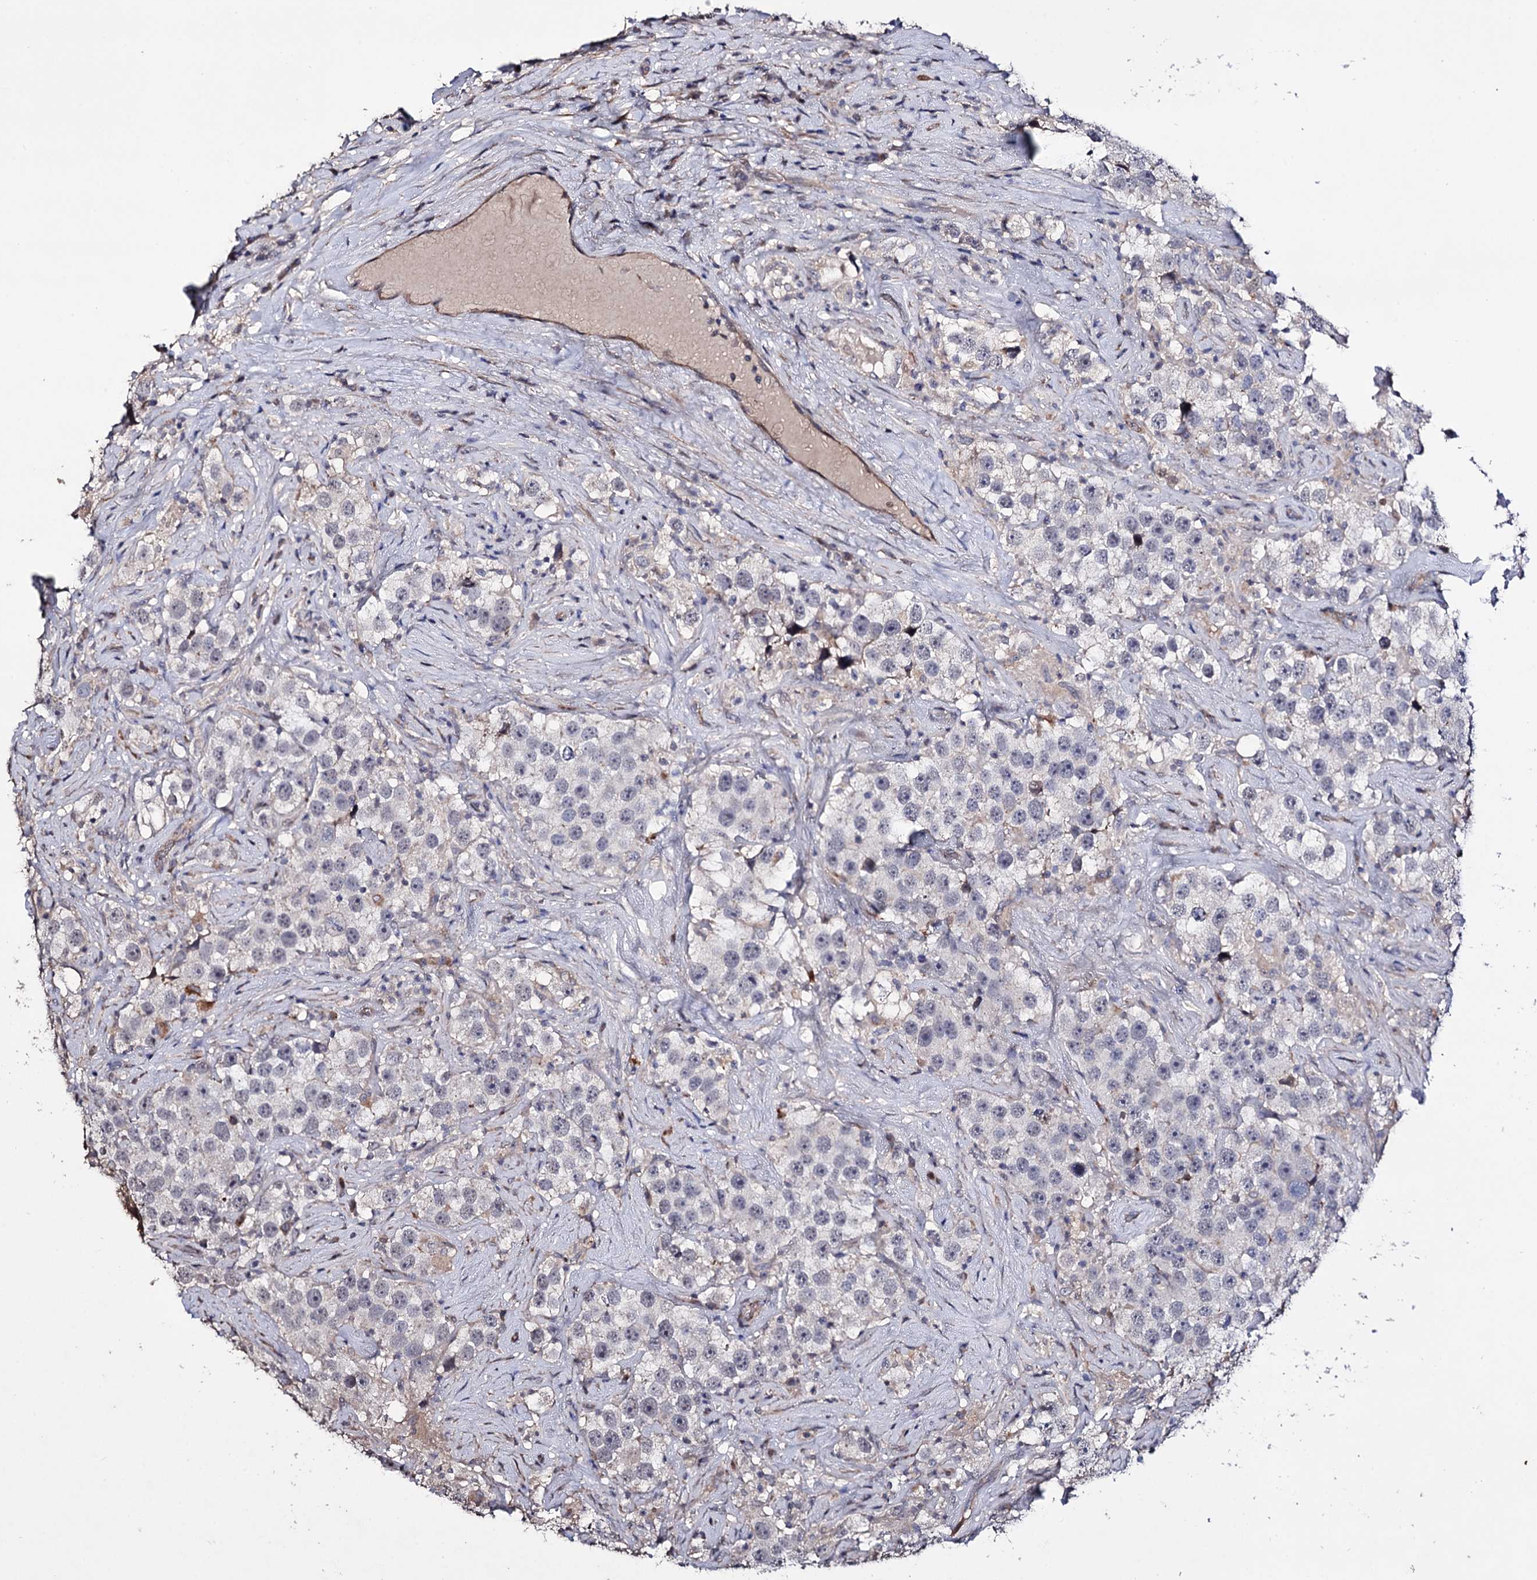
{"staining": {"intensity": "negative", "quantity": "none", "location": "none"}, "tissue": "testis cancer", "cell_type": "Tumor cells", "image_type": "cancer", "snomed": [{"axis": "morphology", "description": "Seminoma, NOS"}, {"axis": "topography", "description": "Testis"}], "caption": "The photomicrograph exhibits no staining of tumor cells in testis cancer (seminoma).", "gene": "MICAL2", "patient": {"sex": "male", "age": 49}}